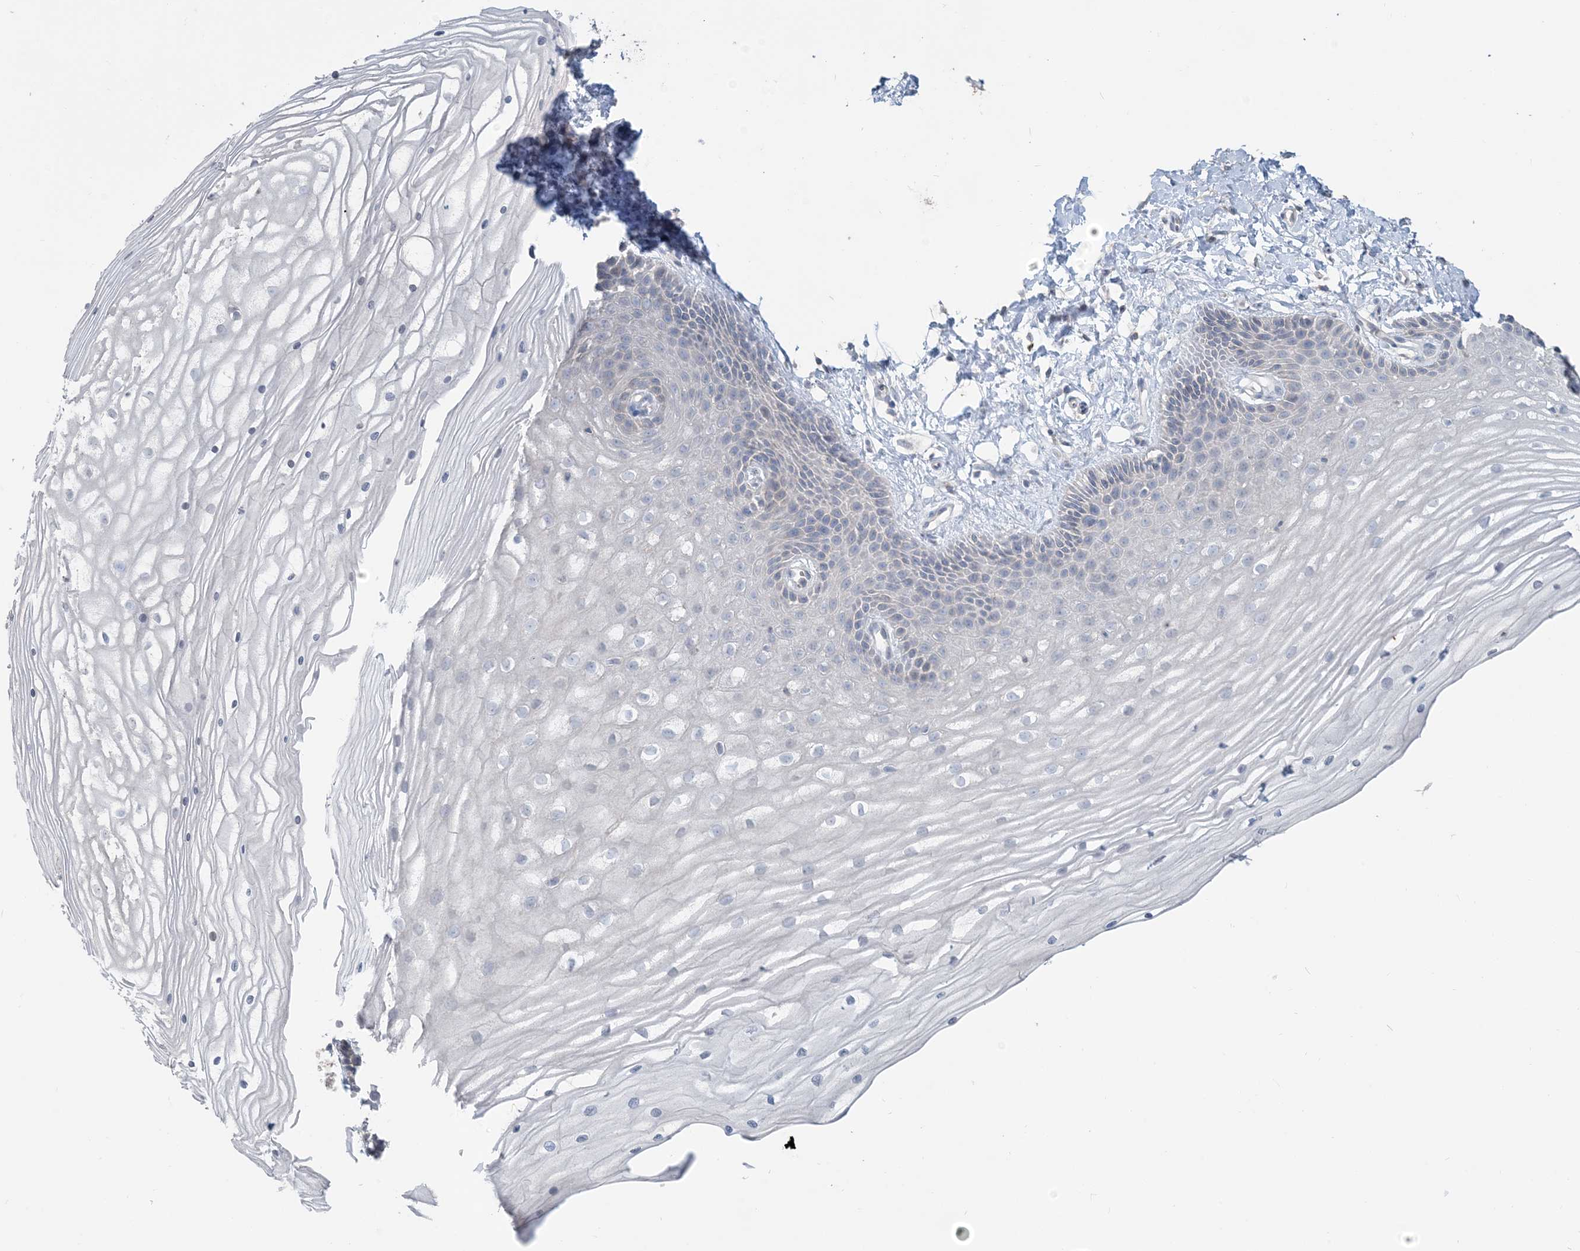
{"staining": {"intensity": "negative", "quantity": "none", "location": "none"}, "tissue": "vagina", "cell_type": "Squamous epithelial cells", "image_type": "normal", "snomed": [{"axis": "morphology", "description": "Normal tissue, NOS"}, {"axis": "topography", "description": "Vagina"}, {"axis": "topography", "description": "Cervix"}], "caption": "Squamous epithelial cells show no significant protein staining in benign vagina. (DAB (3,3'-diaminobenzidine) immunohistochemistry visualized using brightfield microscopy, high magnification).", "gene": "NPHS2", "patient": {"sex": "female", "age": 40}}